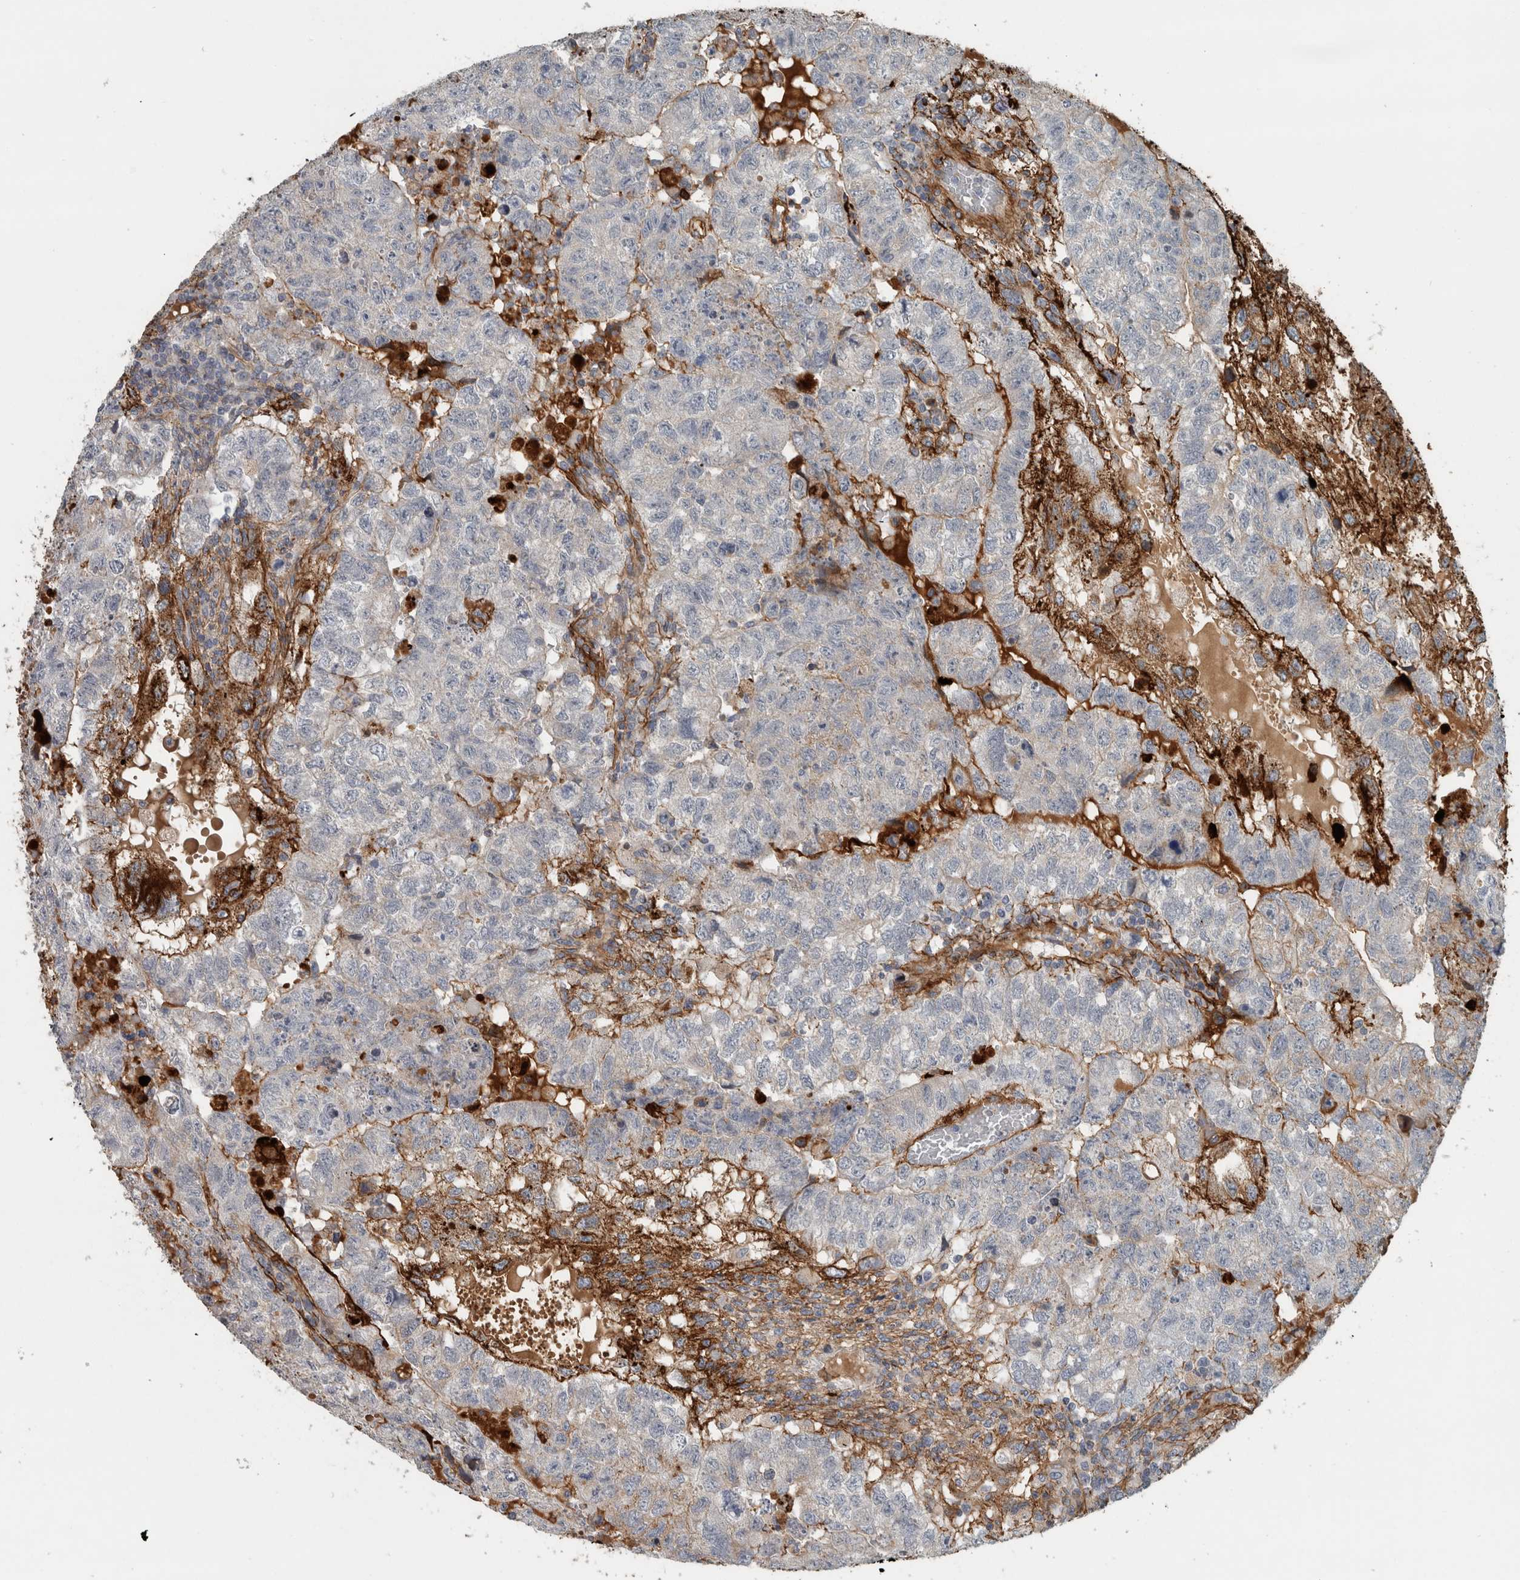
{"staining": {"intensity": "weak", "quantity": "25%-75%", "location": "cytoplasmic/membranous"}, "tissue": "testis cancer", "cell_type": "Tumor cells", "image_type": "cancer", "snomed": [{"axis": "morphology", "description": "Carcinoma, Embryonal, NOS"}, {"axis": "topography", "description": "Testis"}], "caption": "Immunohistochemistry (IHC) (DAB (3,3'-diaminobenzidine)) staining of testis embryonal carcinoma exhibits weak cytoplasmic/membranous protein positivity in approximately 25%-75% of tumor cells.", "gene": "FN1", "patient": {"sex": "male", "age": 36}}